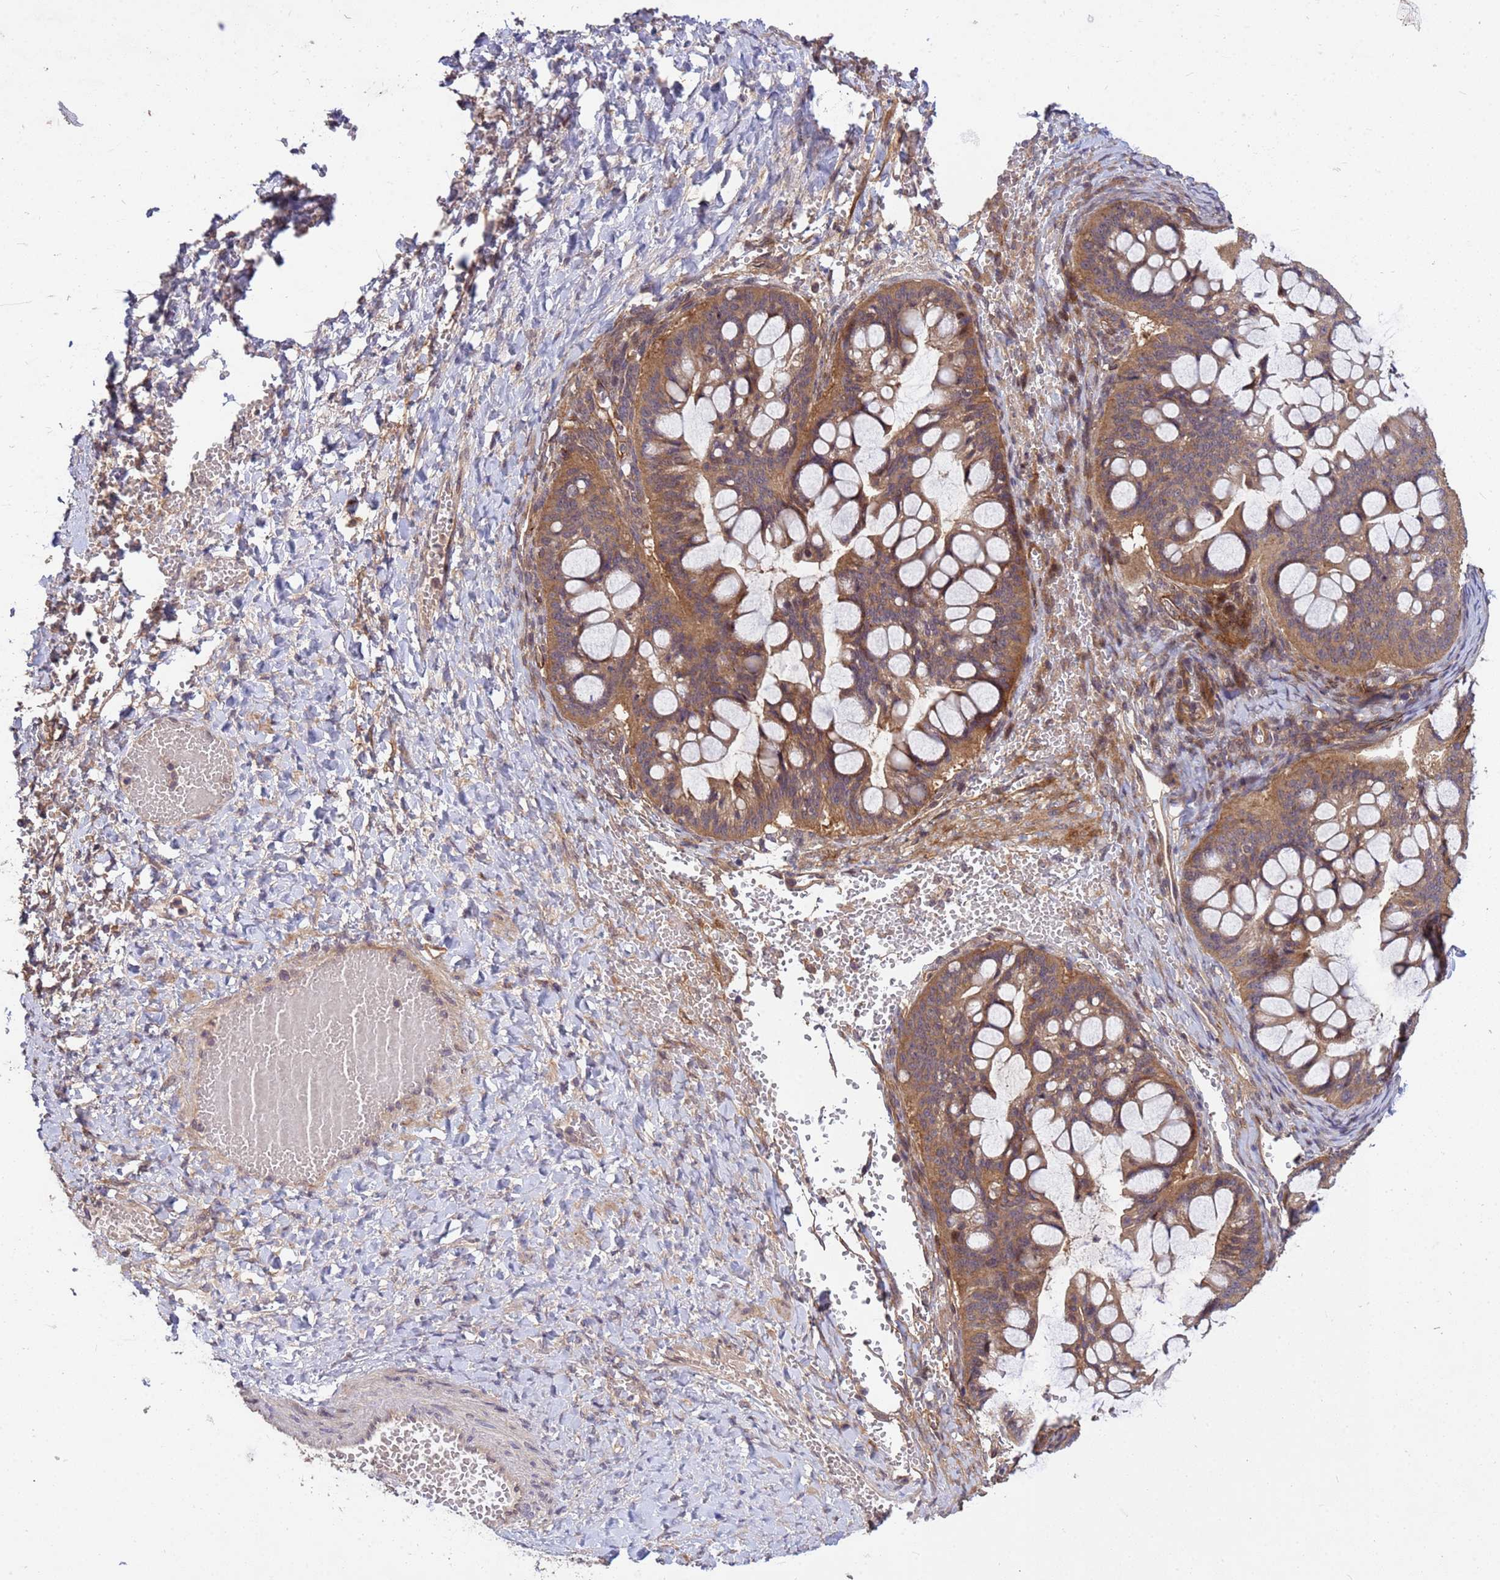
{"staining": {"intensity": "moderate", "quantity": ">75%", "location": "cytoplasmic/membranous"}, "tissue": "ovarian cancer", "cell_type": "Tumor cells", "image_type": "cancer", "snomed": [{"axis": "morphology", "description": "Cystadenocarcinoma, mucinous, NOS"}, {"axis": "topography", "description": "Ovary"}], "caption": "Ovarian mucinous cystadenocarcinoma stained with a brown dye demonstrates moderate cytoplasmic/membranous positive staining in approximately >75% of tumor cells.", "gene": "PPP2CB", "patient": {"sex": "female", "age": 73}}